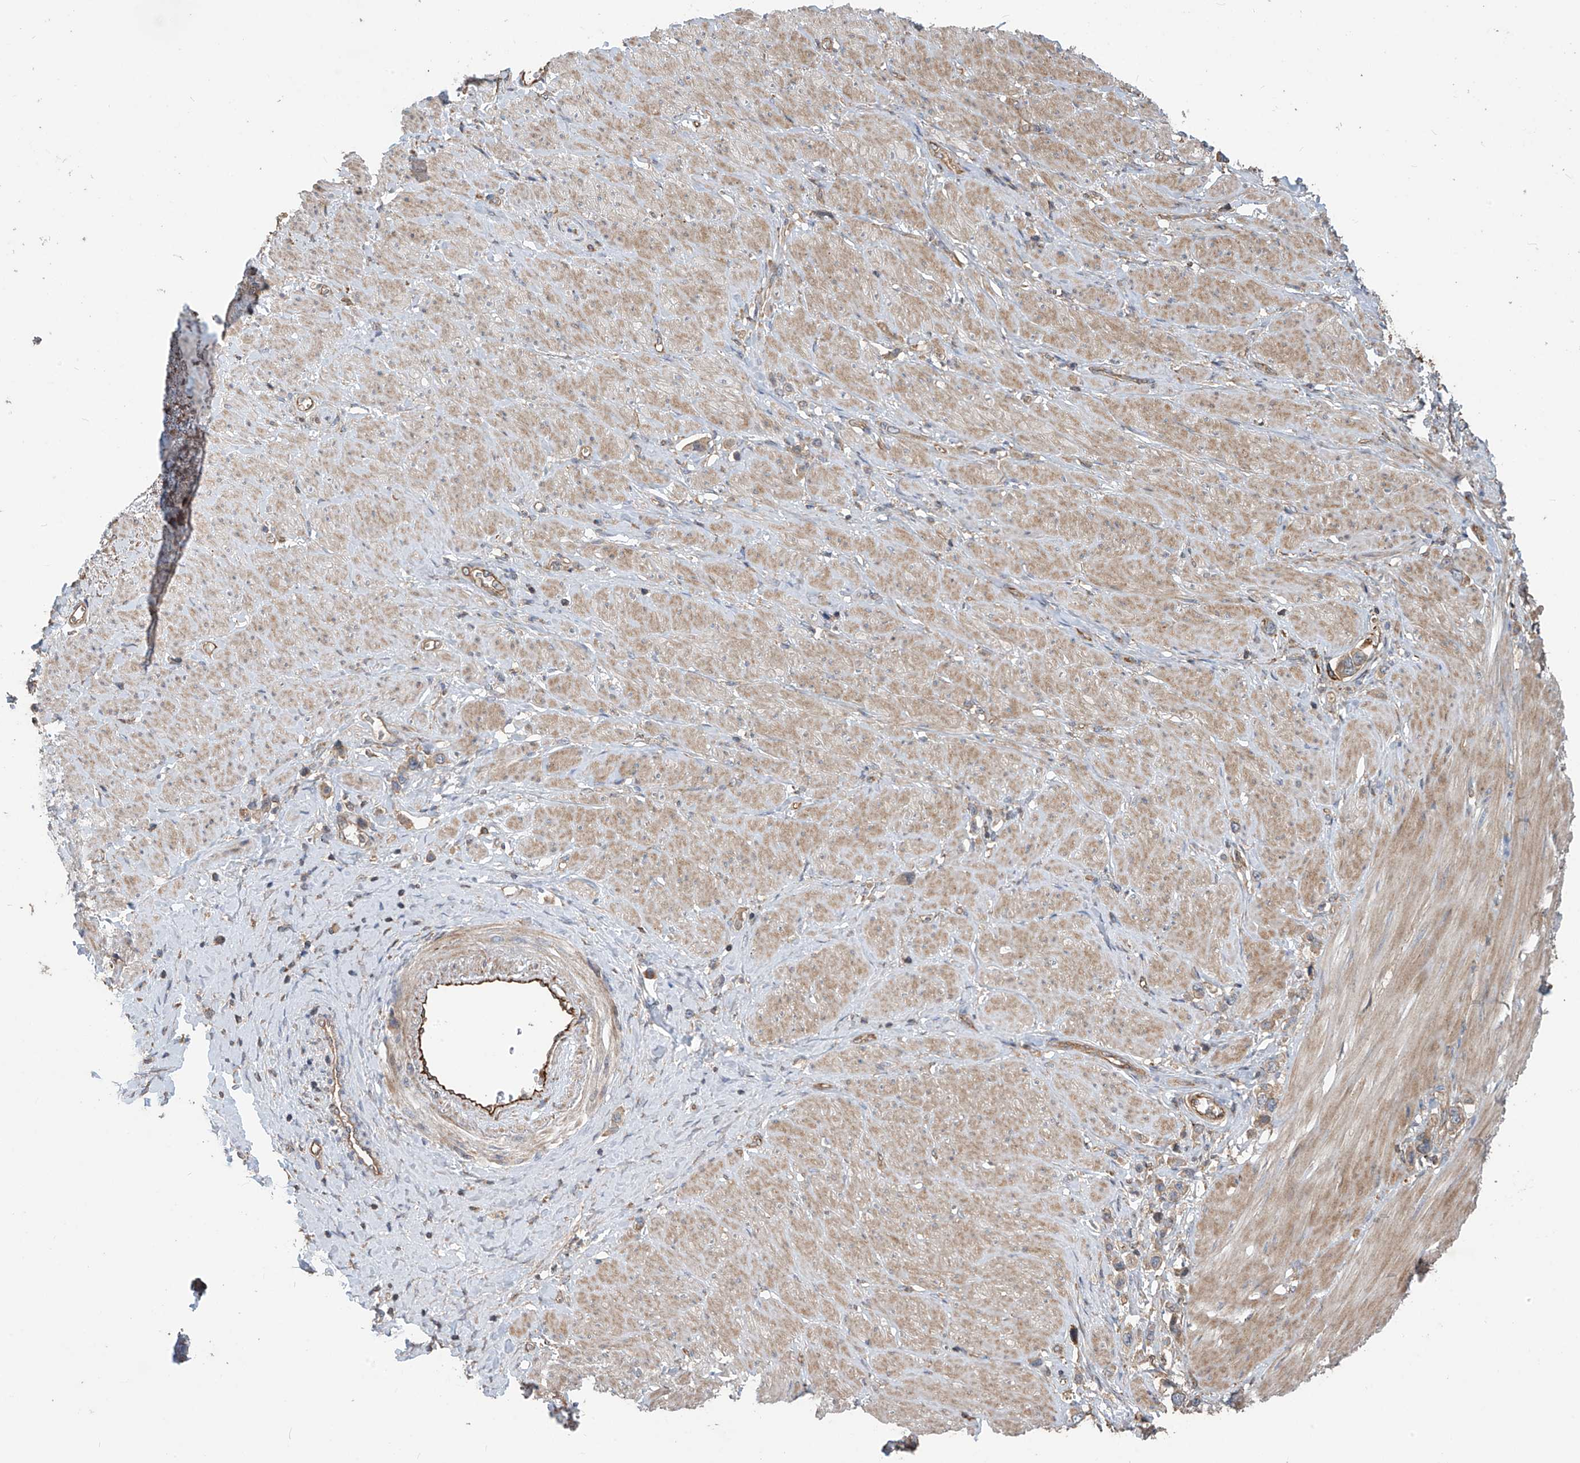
{"staining": {"intensity": "weak", "quantity": "25%-75%", "location": "cytoplasmic/membranous"}, "tissue": "stomach cancer", "cell_type": "Tumor cells", "image_type": "cancer", "snomed": [{"axis": "morphology", "description": "Adenocarcinoma, NOS"}, {"axis": "topography", "description": "Stomach"}], "caption": "About 25%-75% of tumor cells in stomach cancer demonstrate weak cytoplasmic/membranous protein positivity as visualized by brown immunohistochemical staining.", "gene": "PHACTR4", "patient": {"sex": "female", "age": 65}}